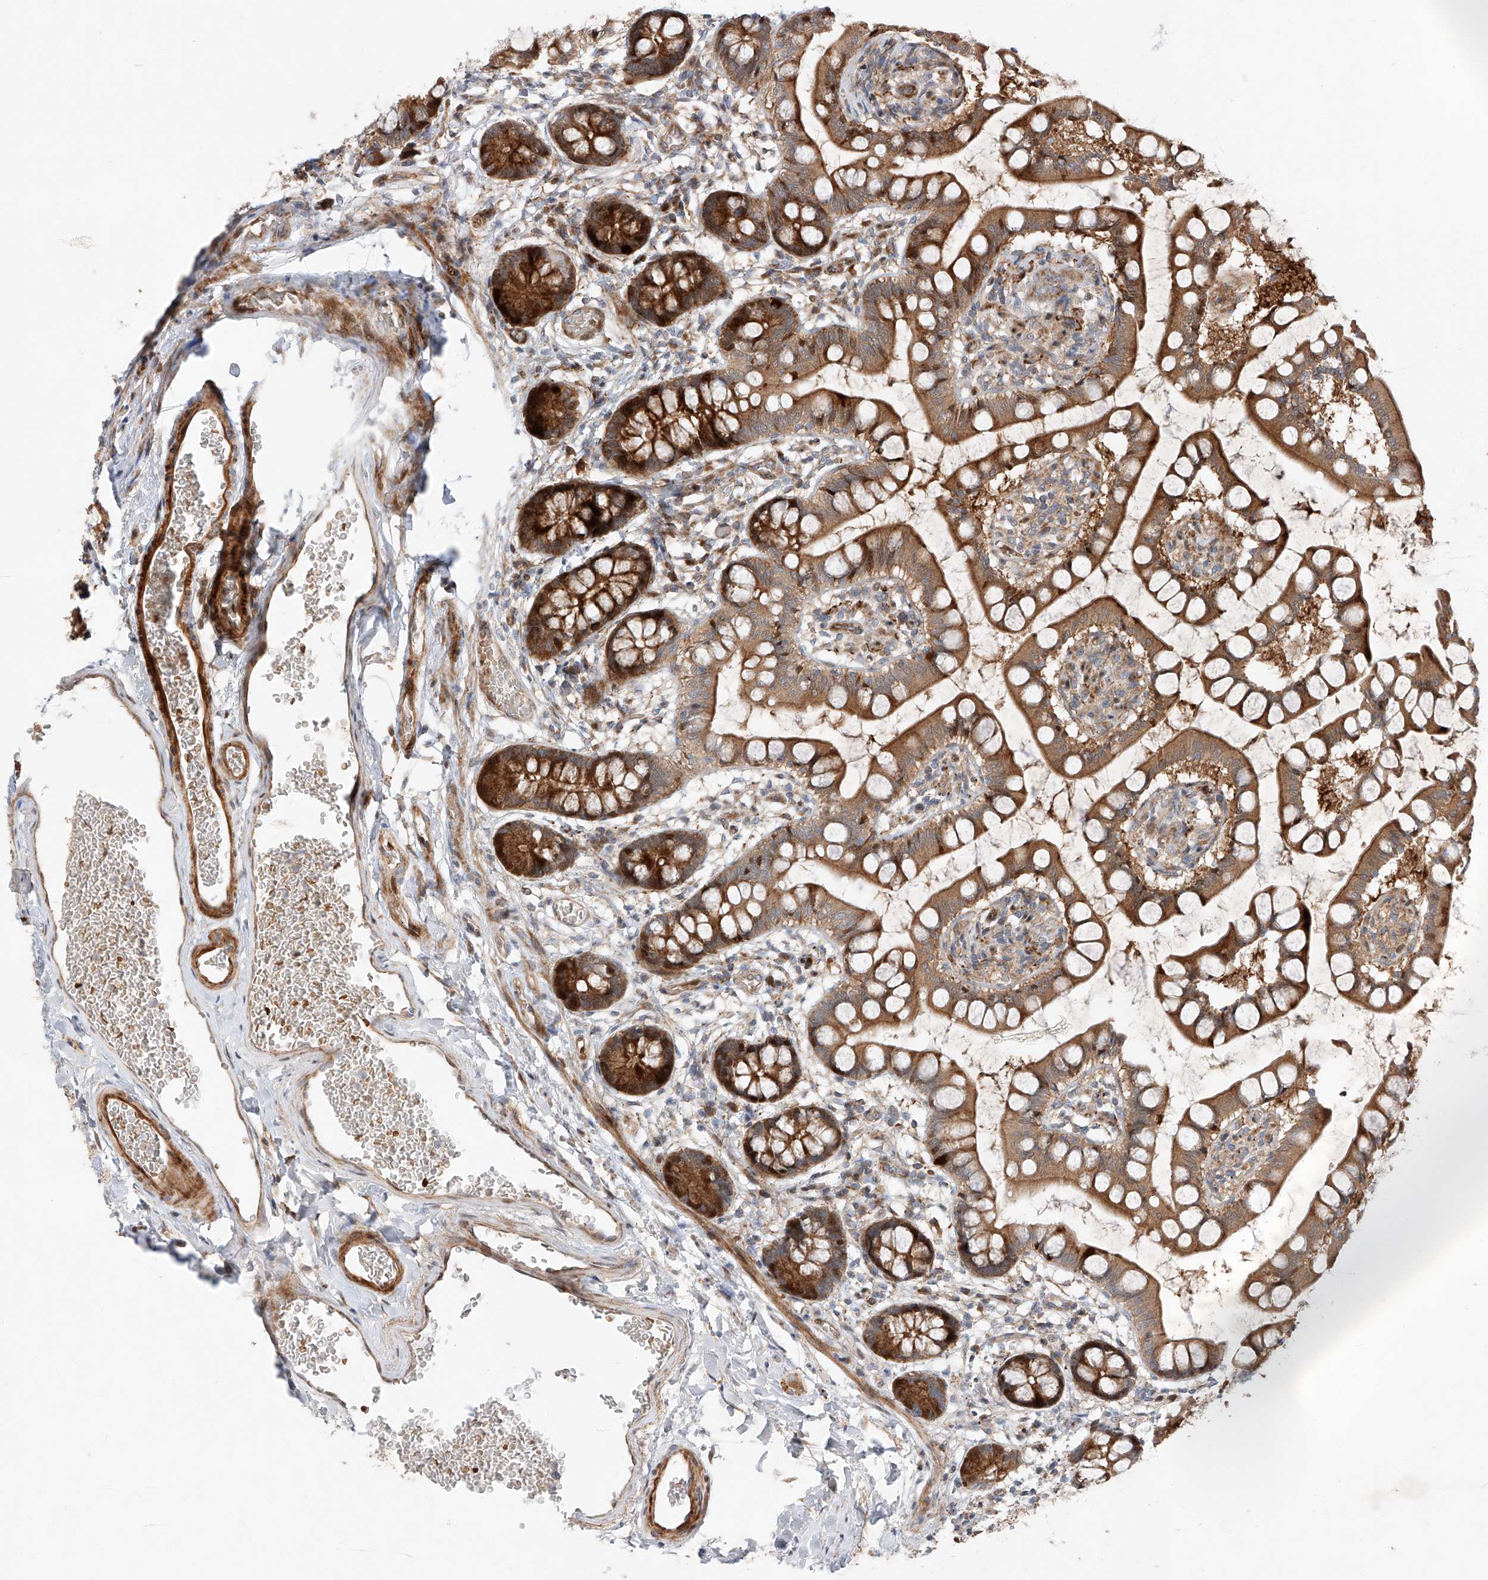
{"staining": {"intensity": "strong", "quantity": ">75%", "location": "cytoplasmic/membranous"}, "tissue": "small intestine", "cell_type": "Glandular cells", "image_type": "normal", "snomed": [{"axis": "morphology", "description": "Normal tissue, NOS"}, {"axis": "topography", "description": "Small intestine"}], "caption": "High-power microscopy captured an IHC image of unremarkable small intestine, revealing strong cytoplasmic/membranous staining in about >75% of glandular cells.", "gene": "USF3", "patient": {"sex": "male", "age": 52}}